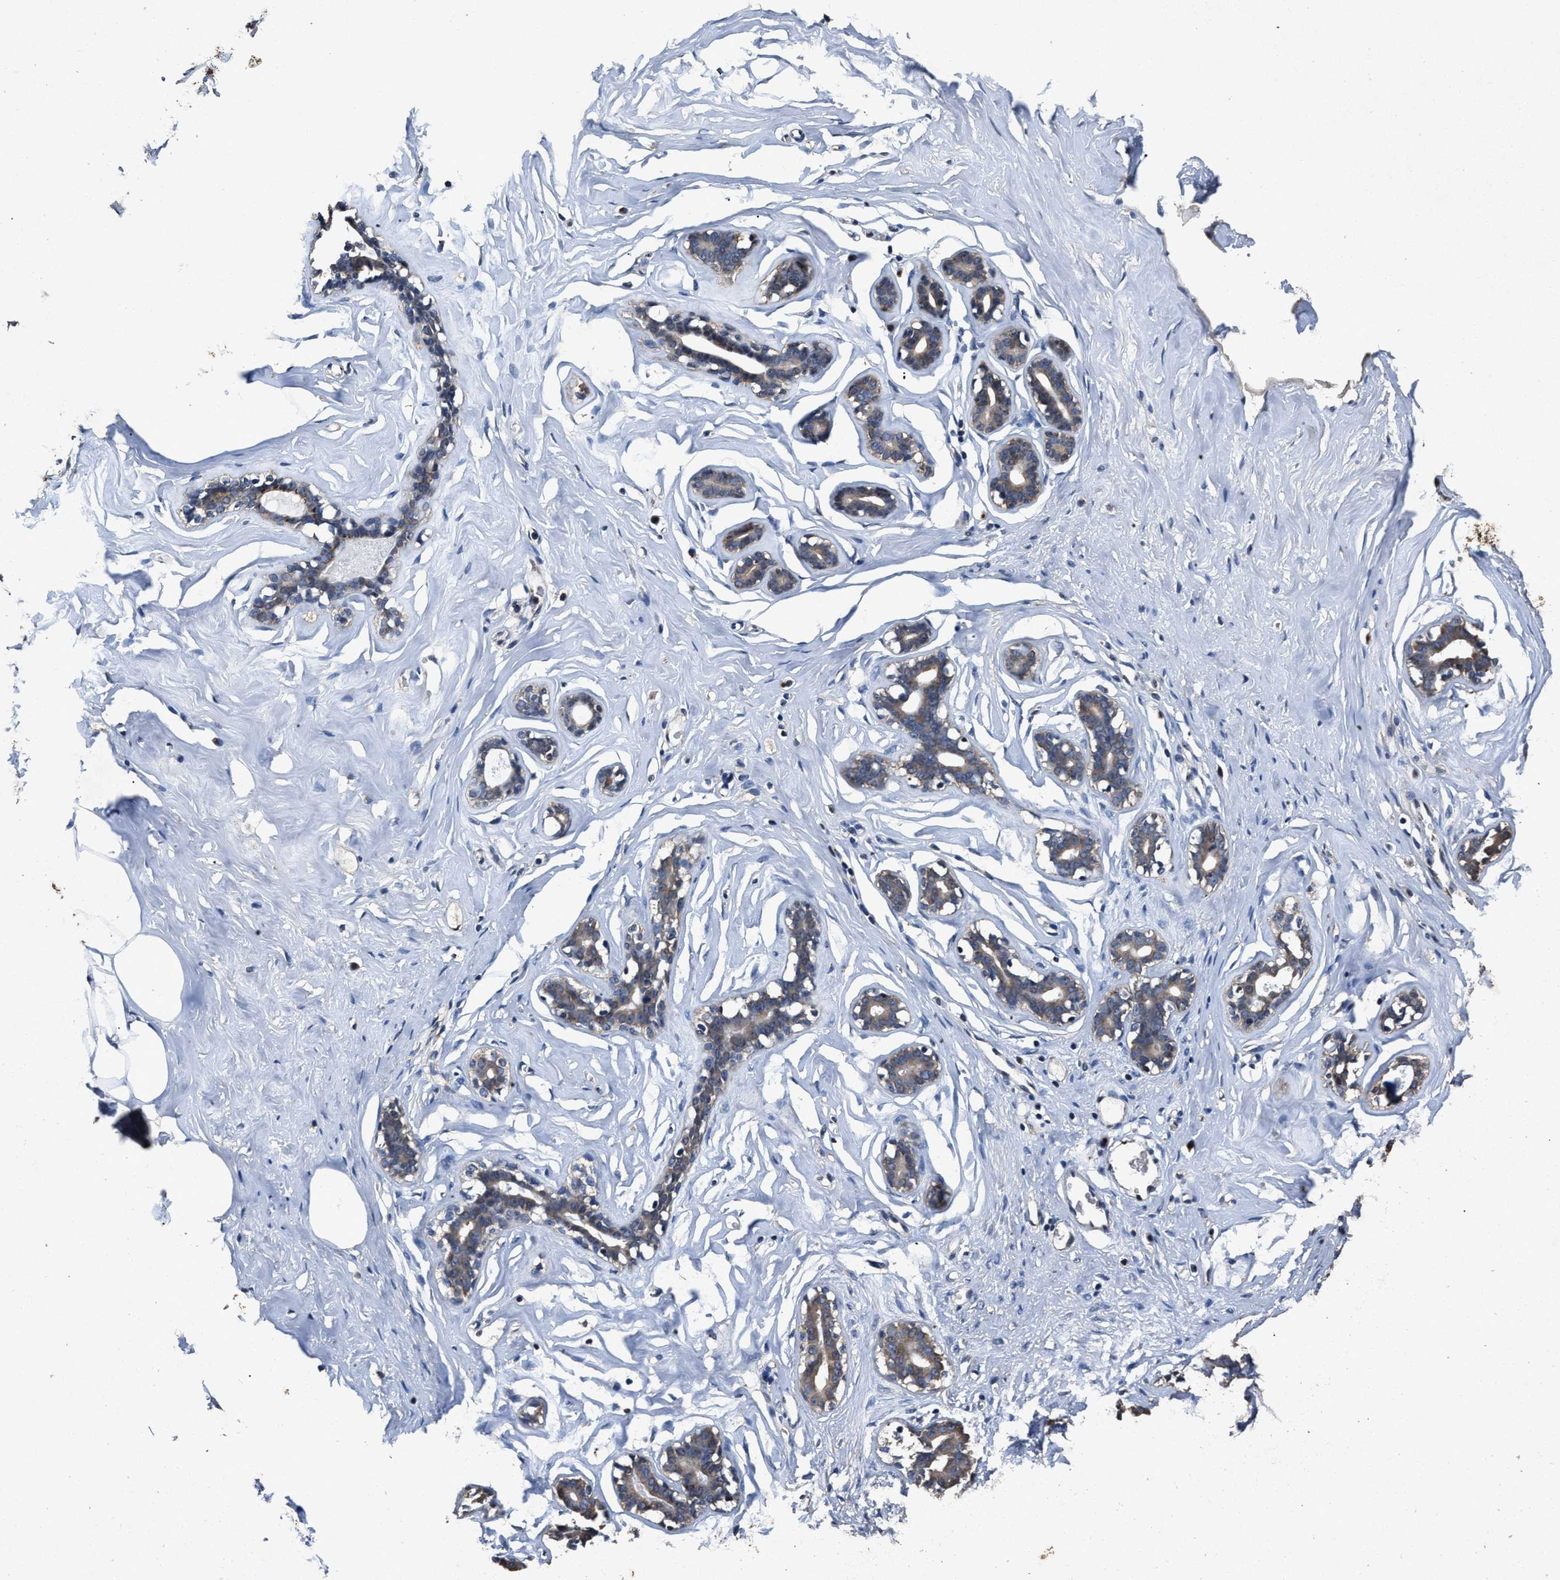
{"staining": {"intensity": "moderate", "quantity": ">75%", "location": "cytoplasmic/membranous"}, "tissue": "adipose tissue", "cell_type": "Adipocytes", "image_type": "normal", "snomed": [{"axis": "morphology", "description": "Normal tissue, NOS"}, {"axis": "morphology", "description": "Fibrosis, NOS"}, {"axis": "topography", "description": "Breast"}, {"axis": "topography", "description": "Adipose tissue"}], "caption": "Immunohistochemical staining of benign adipose tissue reveals medium levels of moderate cytoplasmic/membranous expression in approximately >75% of adipocytes.", "gene": "TPST2", "patient": {"sex": "female", "age": 39}}